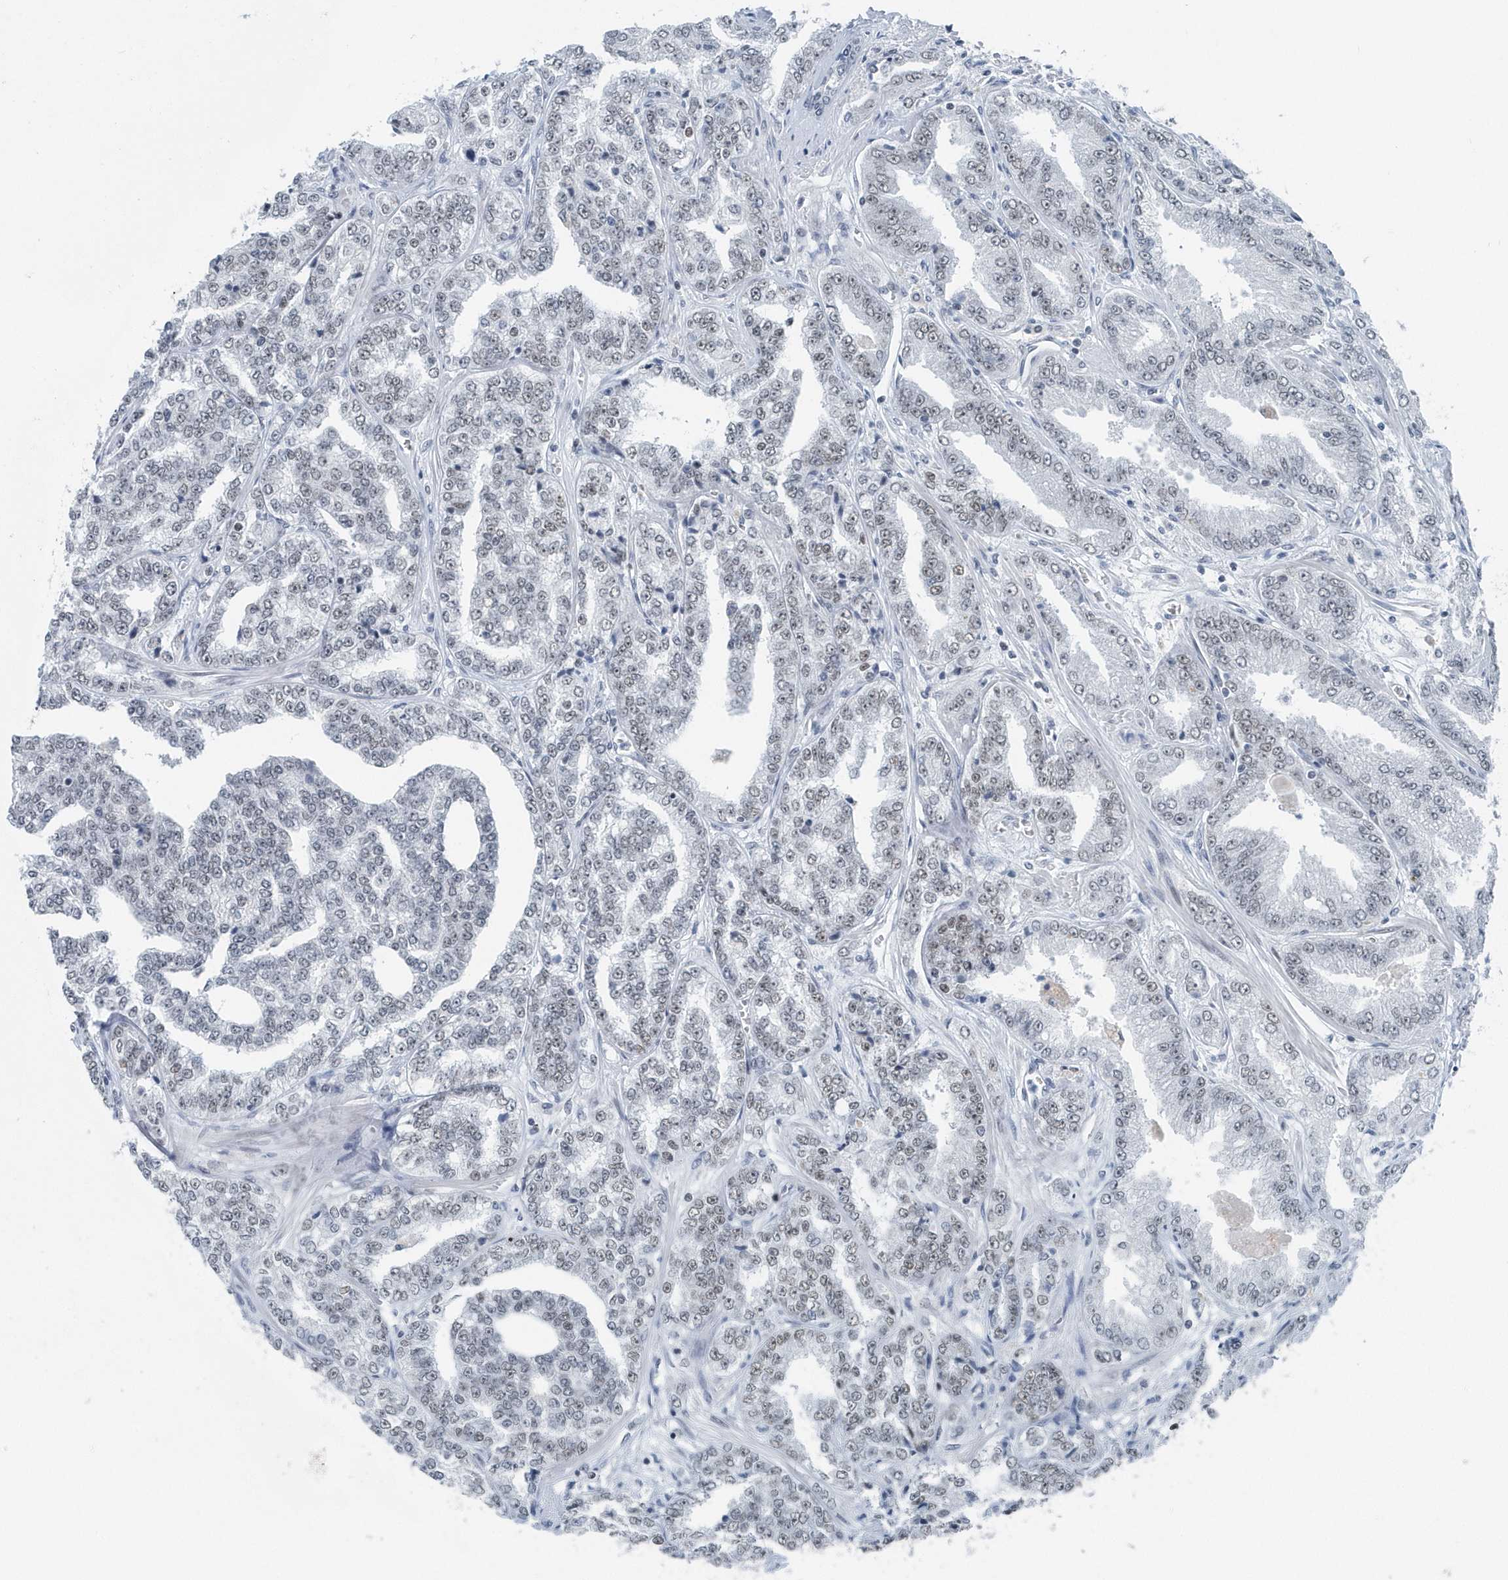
{"staining": {"intensity": "weak", "quantity": "<25%", "location": "nuclear"}, "tissue": "prostate cancer", "cell_type": "Tumor cells", "image_type": "cancer", "snomed": [{"axis": "morphology", "description": "Adenocarcinoma, High grade"}, {"axis": "topography", "description": "Prostate"}], "caption": "High power microscopy image of an IHC histopathology image of prostate cancer (high-grade adenocarcinoma), revealing no significant staining in tumor cells.", "gene": "FIP1L1", "patient": {"sex": "male", "age": 71}}